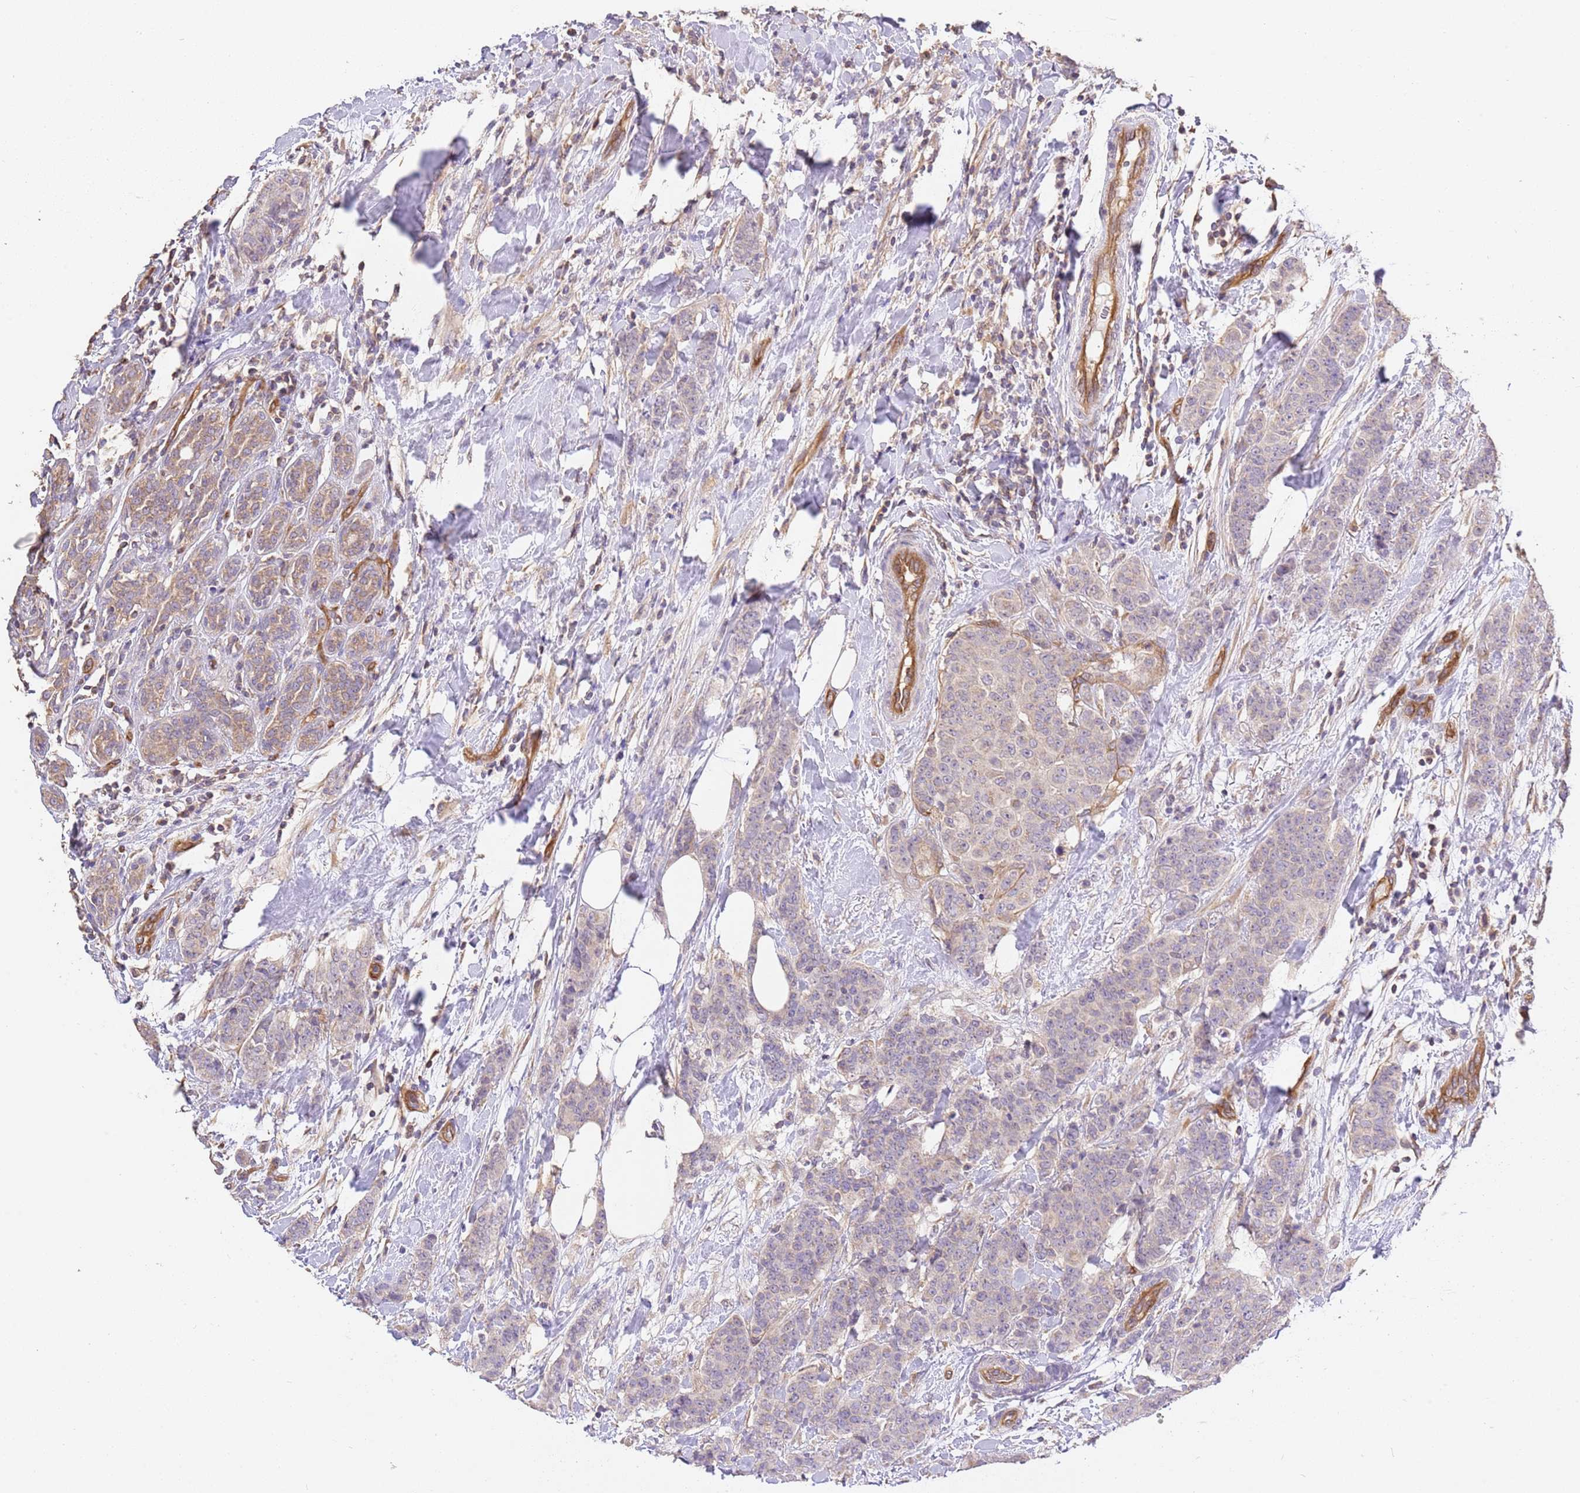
{"staining": {"intensity": "weak", "quantity": "25%-75%", "location": "cytoplasmic/membranous"}, "tissue": "breast cancer", "cell_type": "Tumor cells", "image_type": "cancer", "snomed": [{"axis": "morphology", "description": "Duct carcinoma"}, {"axis": "topography", "description": "Breast"}], "caption": "This micrograph demonstrates immunohistochemistry (IHC) staining of breast invasive ductal carcinoma, with low weak cytoplasmic/membranous positivity in approximately 25%-75% of tumor cells.", "gene": "DOCK9", "patient": {"sex": "female", "age": 40}}